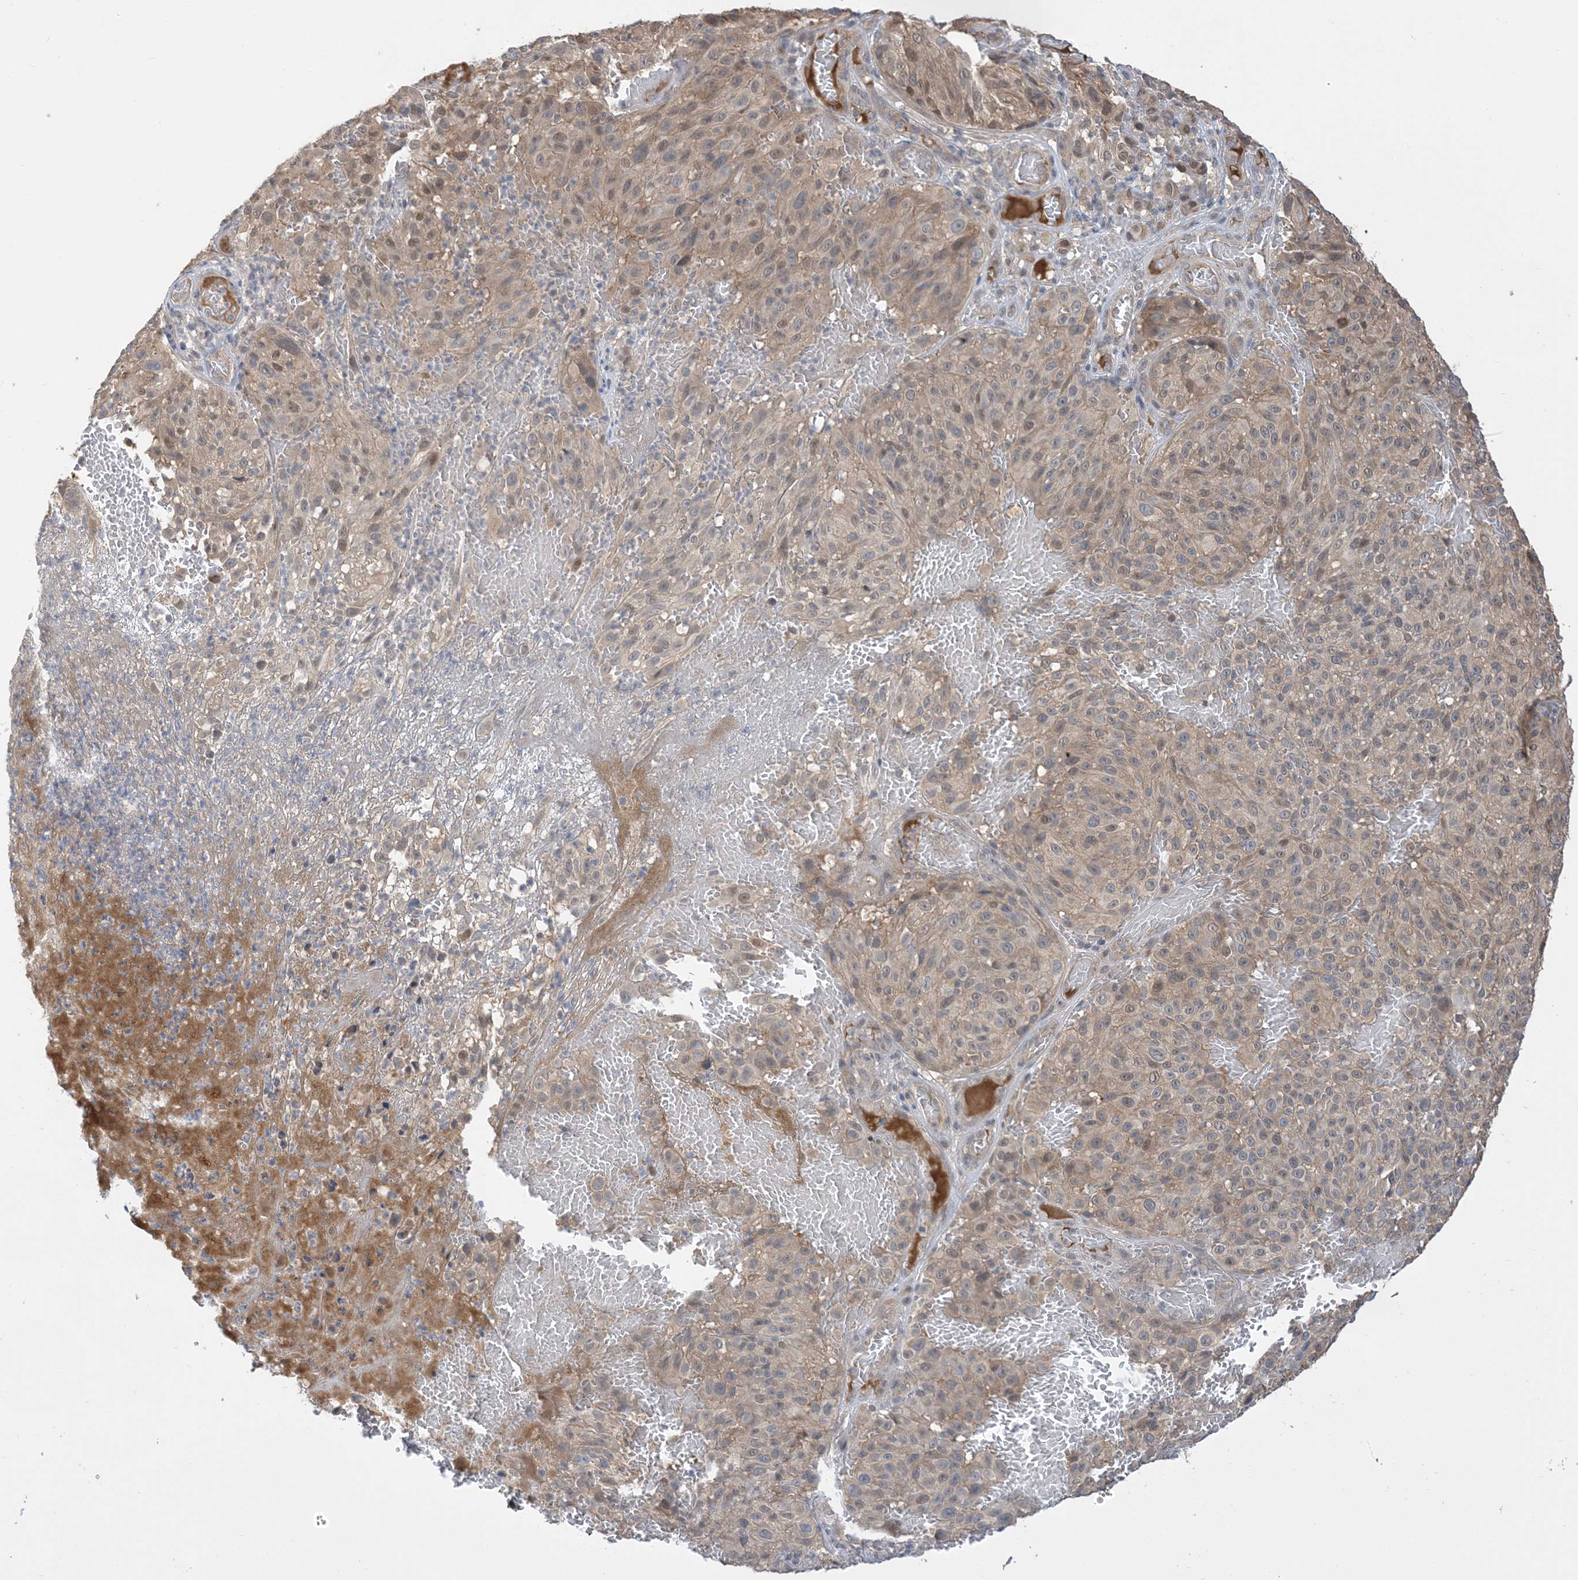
{"staining": {"intensity": "moderate", "quantity": "<25%", "location": "nuclear"}, "tissue": "melanoma", "cell_type": "Tumor cells", "image_type": "cancer", "snomed": [{"axis": "morphology", "description": "Malignant melanoma, NOS"}, {"axis": "topography", "description": "Skin"}], "caption": "This image exhibits immunohistochemistry staining of malignant melanoma, with low moderate nuclear staining in approximately <25% of tumor cells.", "gene": "WDR26", "patient": {"sex": "male", "age": 83}}